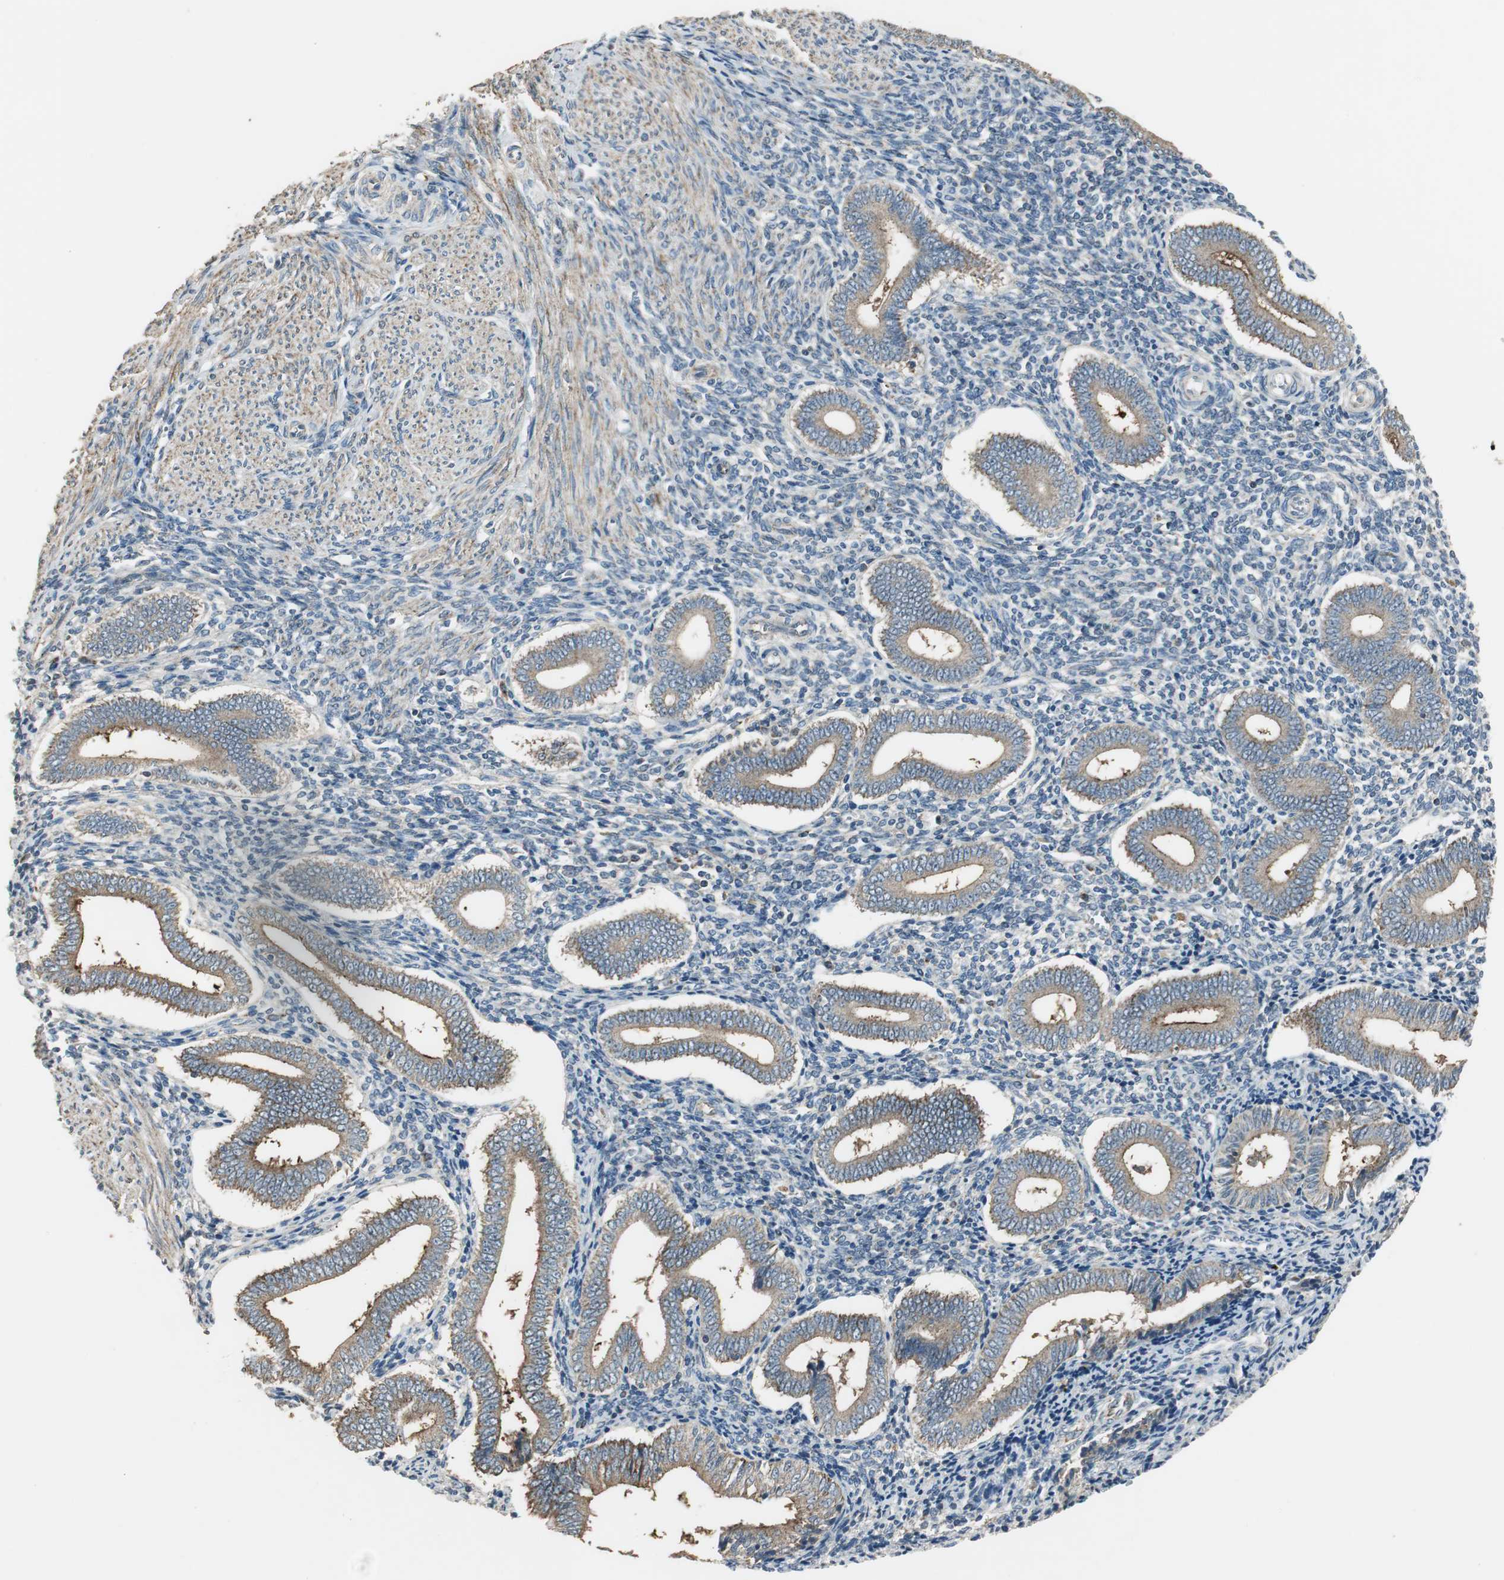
{"staining": {"intensity": "weak", "quantity": "25%-75%", "location": "cytoplasmic/membranous"}, "tissue": "endometrium", "cell_type": "Cells in endometrial stroma", "image_type": "normal", "snomed": [{"axis": "morphology", "description": "Normal tissue, NOS"}, {"axis": "topography", "description": "Uterus"}, {"axis": "topography", "description": "Endometrium"}], "caption": "The histopathology image reveals immunohistochemical staining of benign endometrium. There is weak cytoplasmic/membranous expression is appreciated in approximately 25%-75% of cells in endometrial stroma. (Brightfield microscopy of DAB IHC at high magnification).", "gene": "MSTO1", "patient": {"sex": "female", "age": 33}}